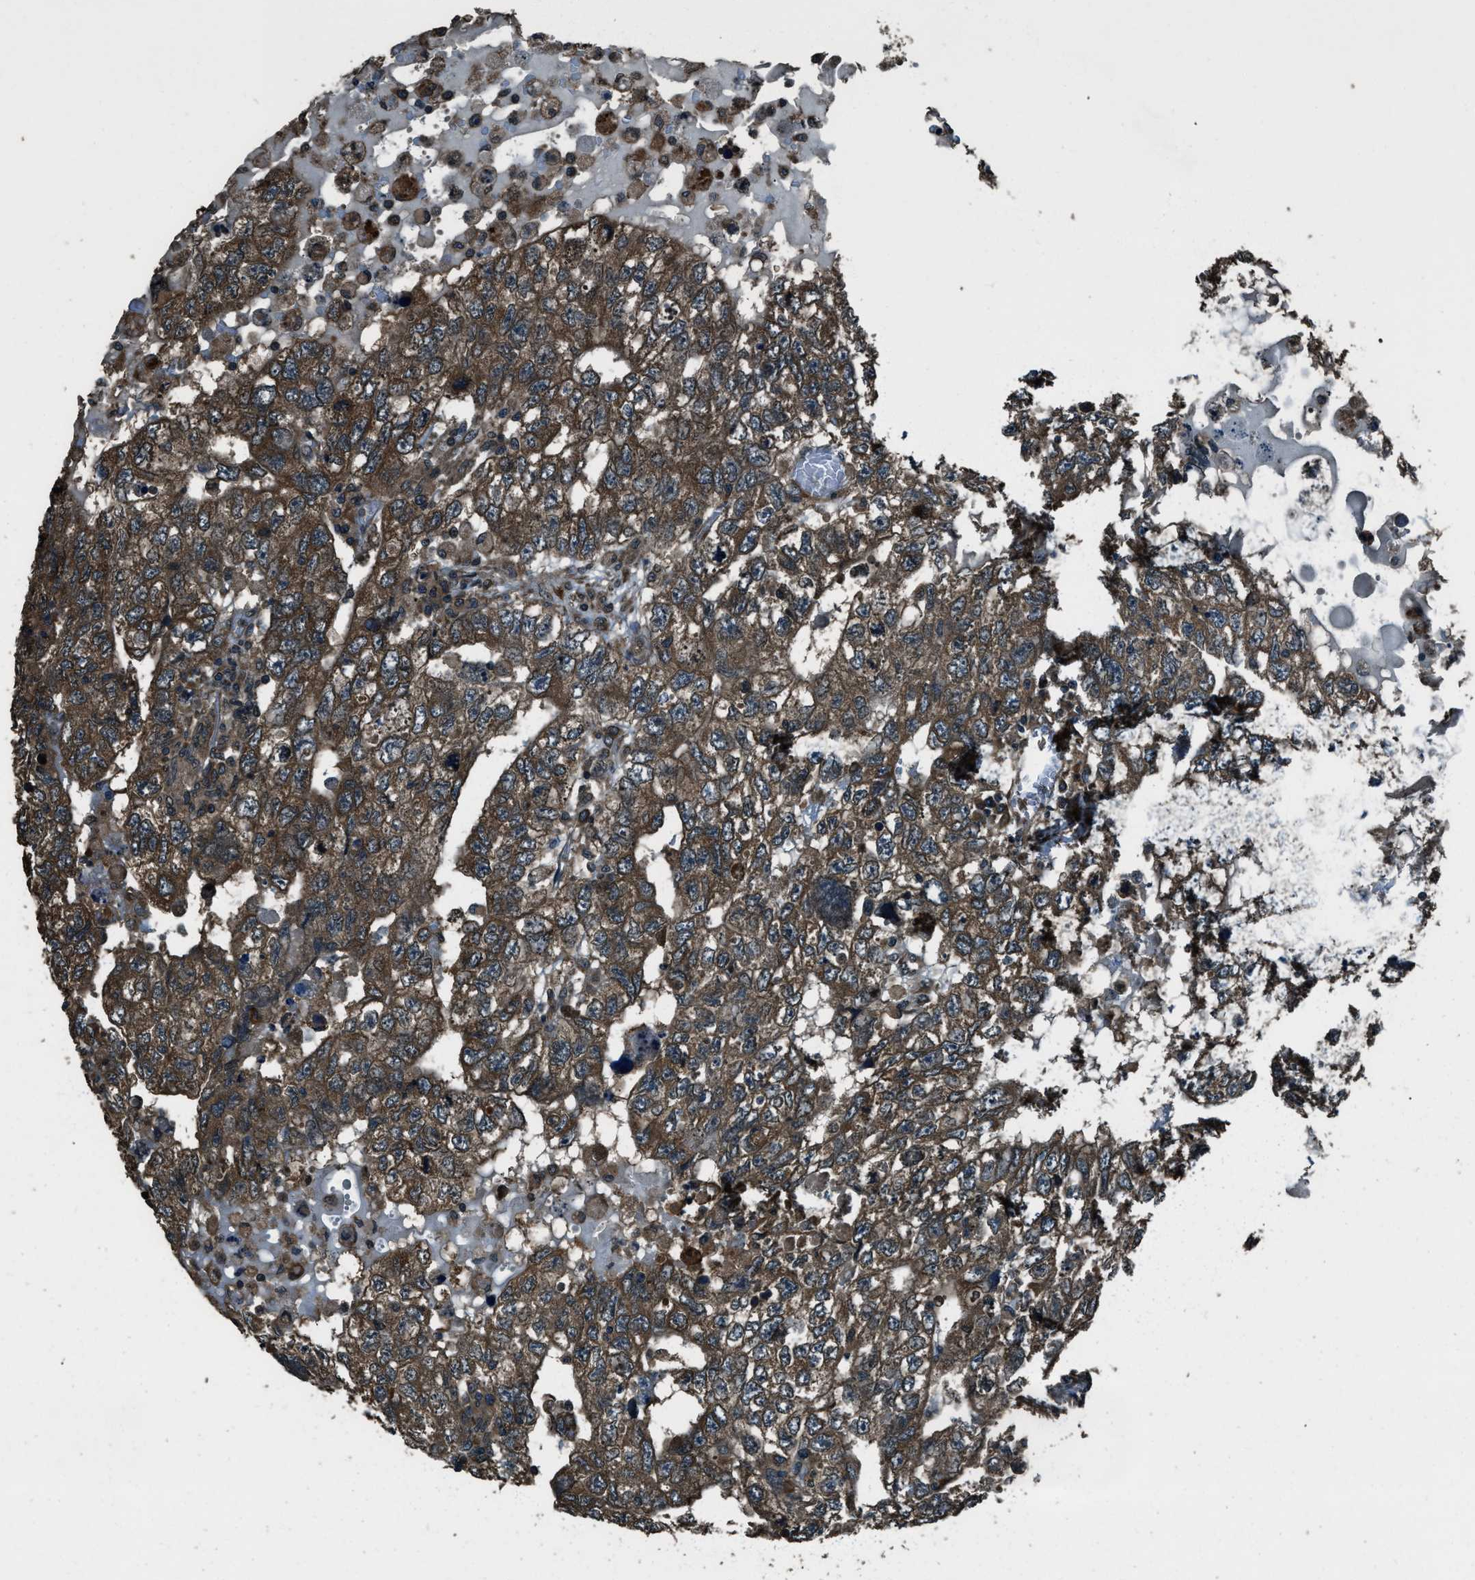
{"staining": {"intensity": "moderate", "quantity": ">75%", "location": "cytoplasmic/membranous"}, "tissue": "testis cancer", "cell_type": "Tumor cells", "image_type": "cancer", "snomed": [{"axis": "morphology", "description": "Carcinoma, Embryonal, NOS"}, {"axis": "topography", "description": "Testis"}], "caption": "Immunohistochemistry histopathology image of human testis embryonal carcinoma stained for a protein (brown), which demonstrates medium levels of moderate cytoplasmic/membranous staining in approximately >75% of tumor cells.", "gene": "TRIM4", "patient": {"sex": "male", "age": 36}}